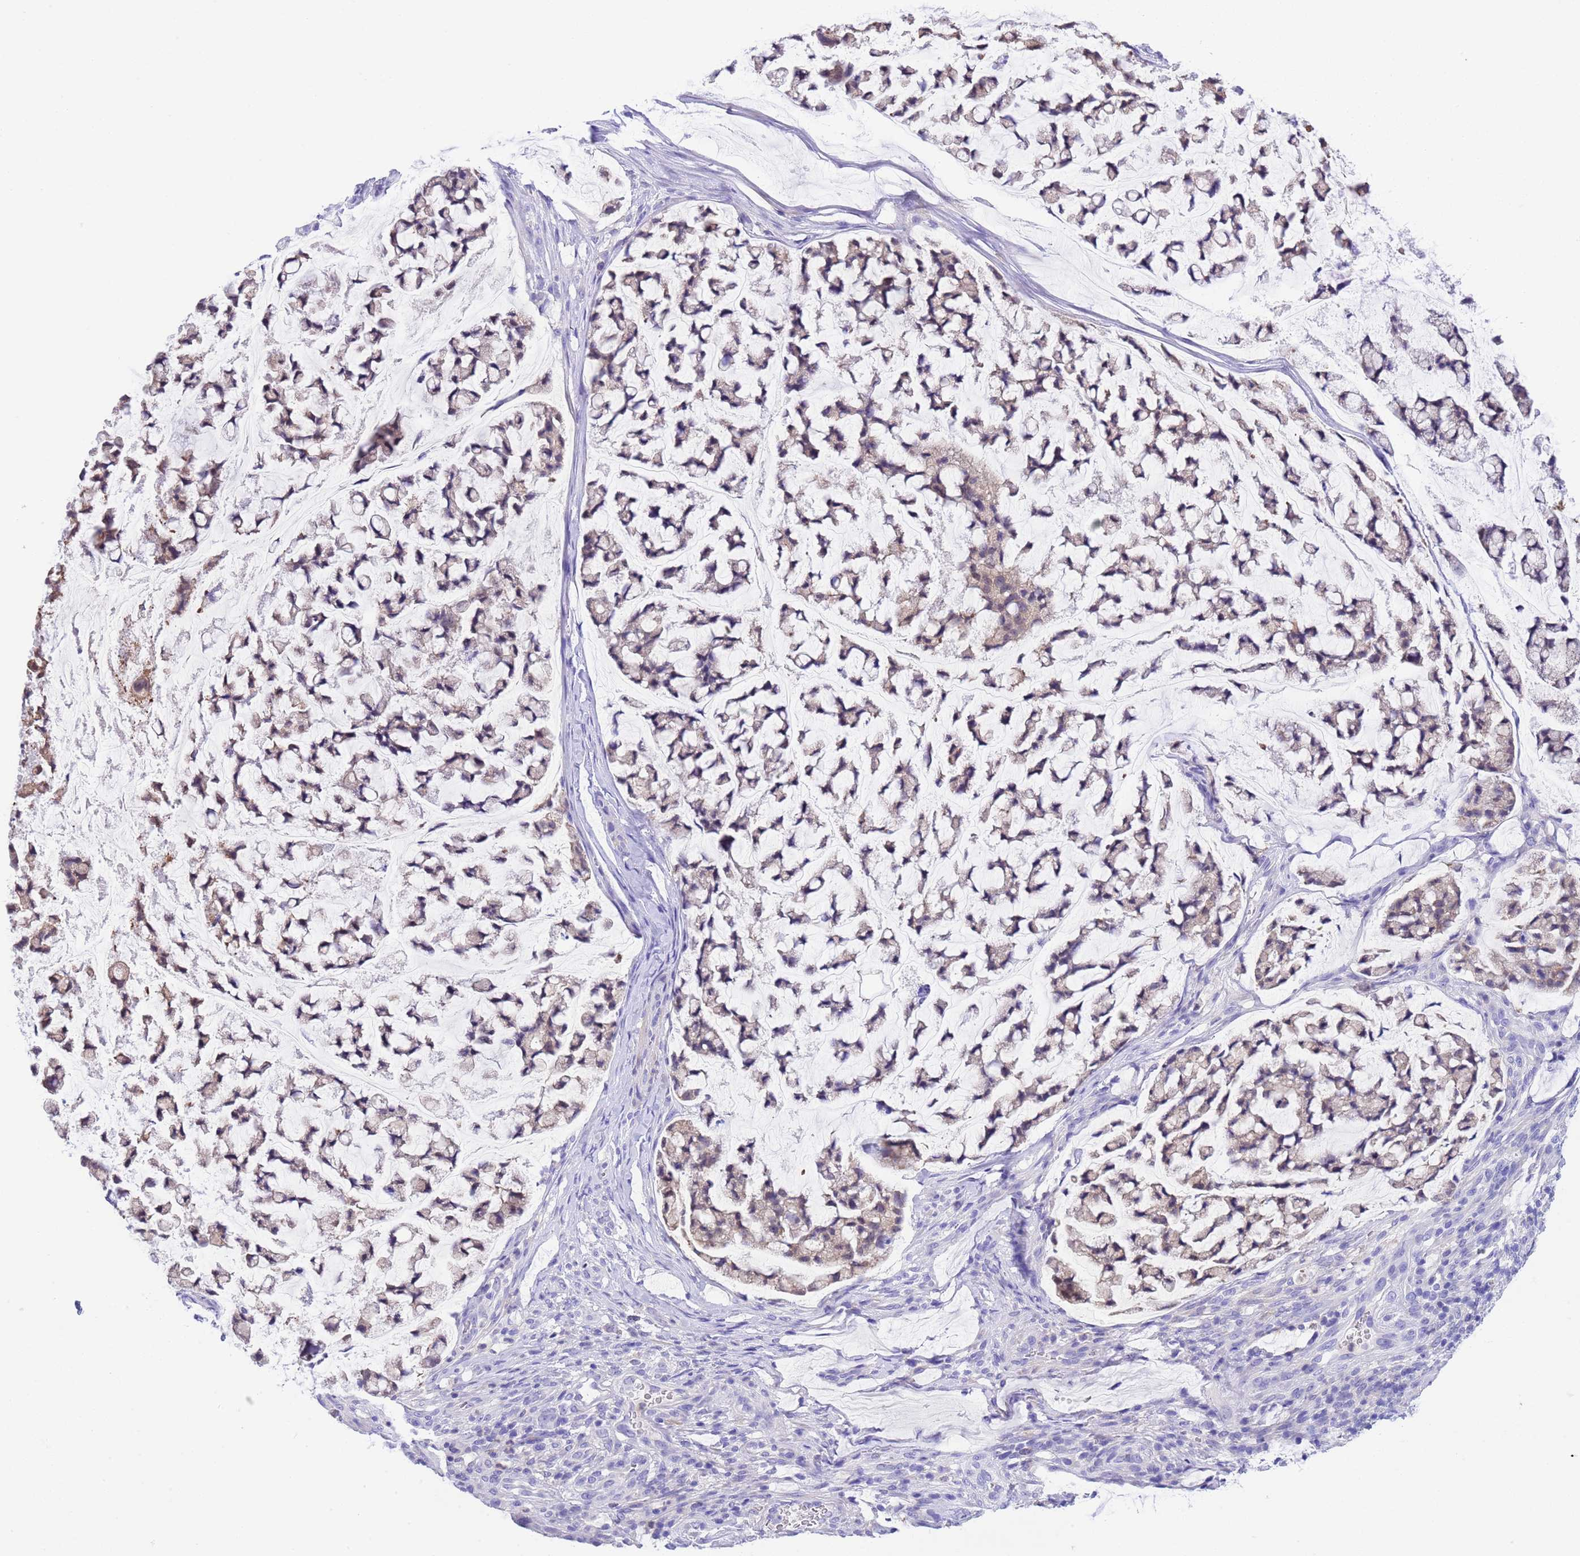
{"staining": {"intensity": "negative", "quantity": "none", "location": "none"}, "tissue": "stomach cancer", "cell_type": "Tumor cells", "image_type": "cancer", "snomed": [{"axis": "morphology", "description": "Adenocarcinoma, NOS"}, {"axis": "topography", "description": "Stomach, lower"}], "caption": "Protein analysis of stomach cancer shows no significant expression in tumor cells. The staining is performed using DAB brown chromogen with nuclei counter-stained in using hematoxylin.", "gene": "USP38", "patient": {"sex": "male", "age": 67}}